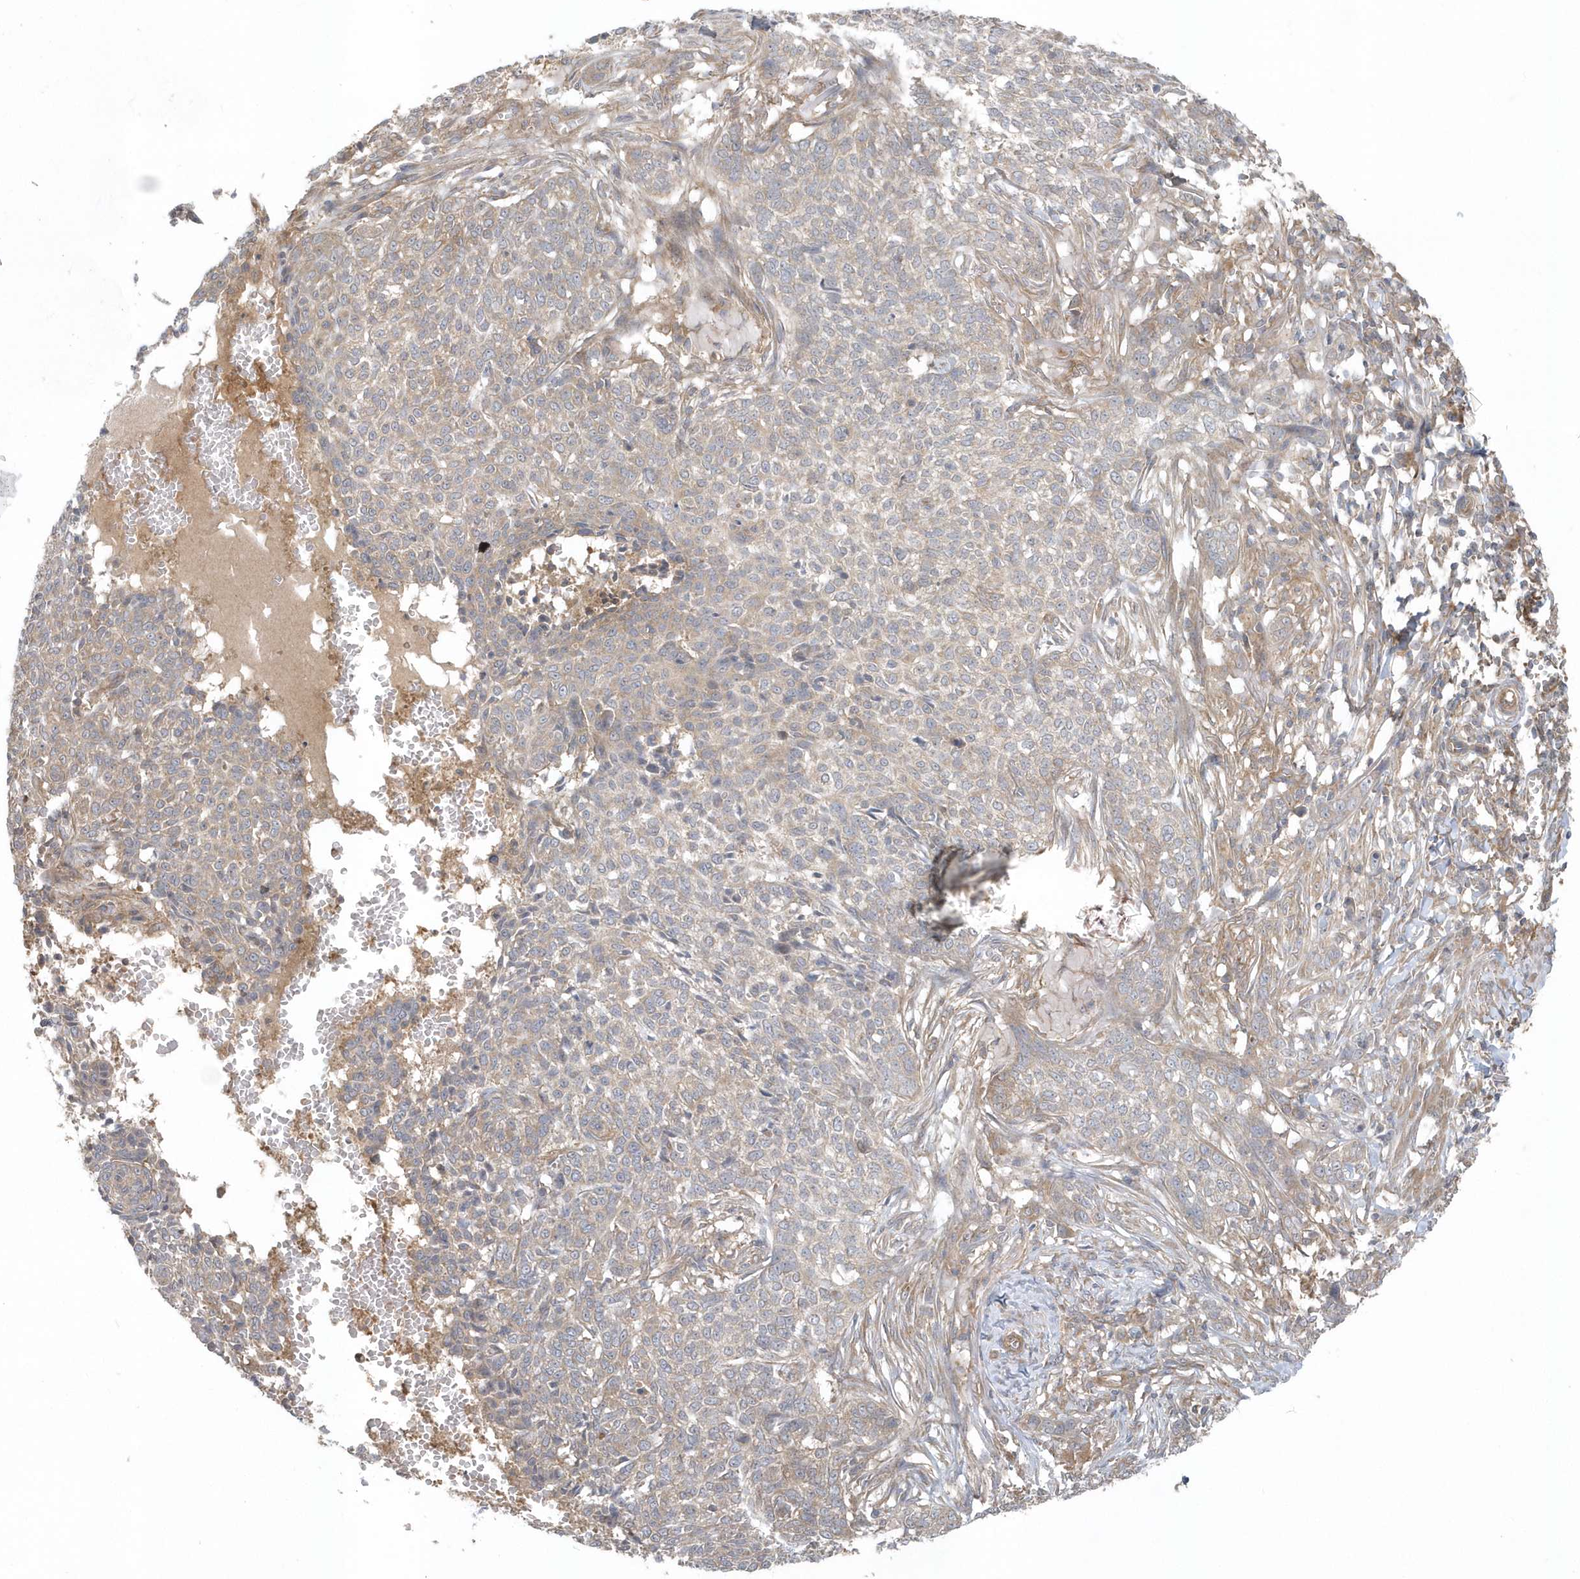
{"staining": {"intensity": "weak", "quantity": "<25%", "location": "cytoplasmic/membranous"}, "tissue": "skin cancer", "cell_type": "Tumor cells", "image_type": "cancer", "snomed": [{"axis": "morphology", "description": "Basal cell carcinoma"}, {"axis": "topography", "description": "Skin"}], "caption": "This is an immunohistochemistry image of skin cancer (basal cell carcinoma). There is no staining in tumor cells.", "gene": "ACTR1A", "patient": {"sex": "male", "age": 85}}